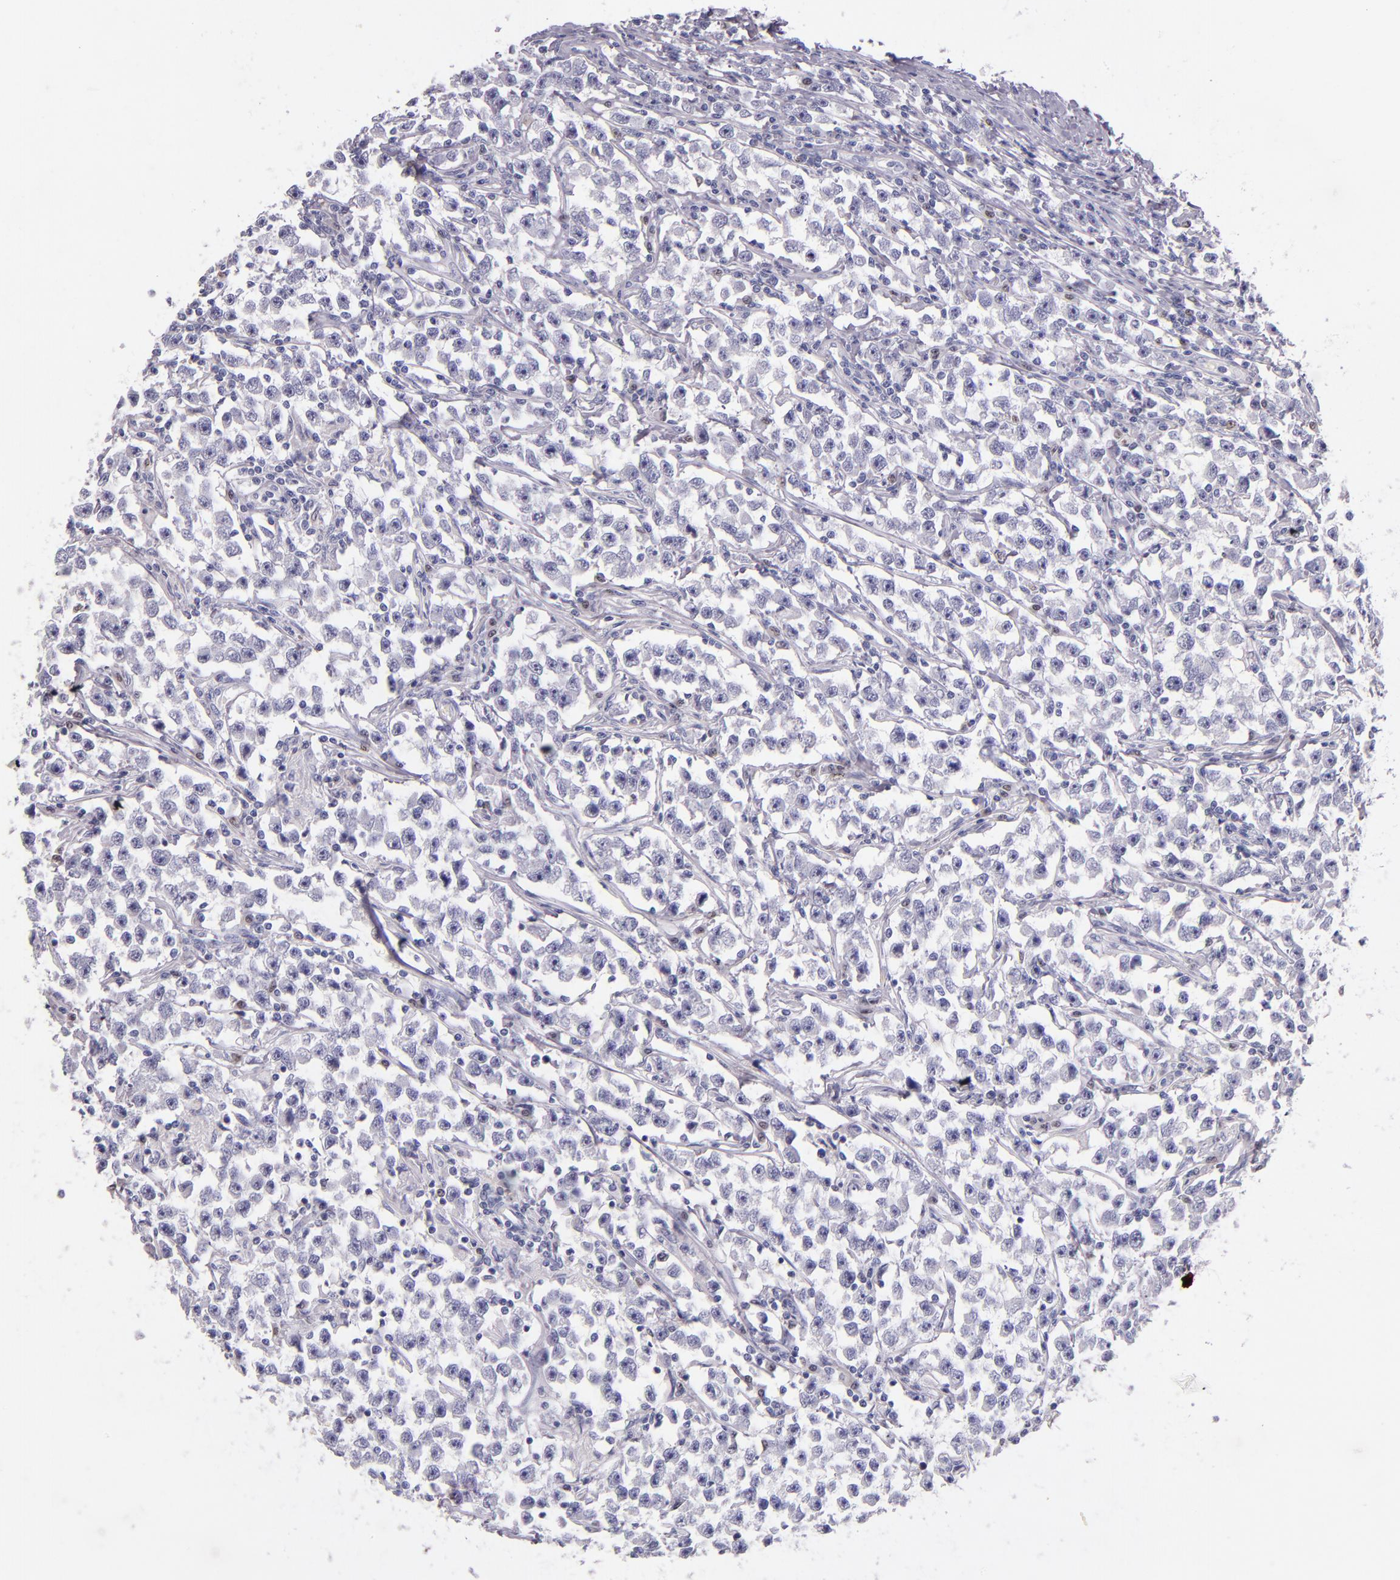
{"staining": {"intensity": "negative", "quantity": "none", "location": "none"}, "tissue": "testis cancer", "cell_type": "Tumor cells", "image_type": "cancer", "snomed": [{"axis": "morphology", "description": "Seminoma, NOS"}, {"axis": "topography", "description": "Testis"}], "caption": "Protein analysis of seminoma (testis) displays no significant expression in tumor cells.", "gene": "IRF4", "patient": {"sex": "male", "age": 33}}